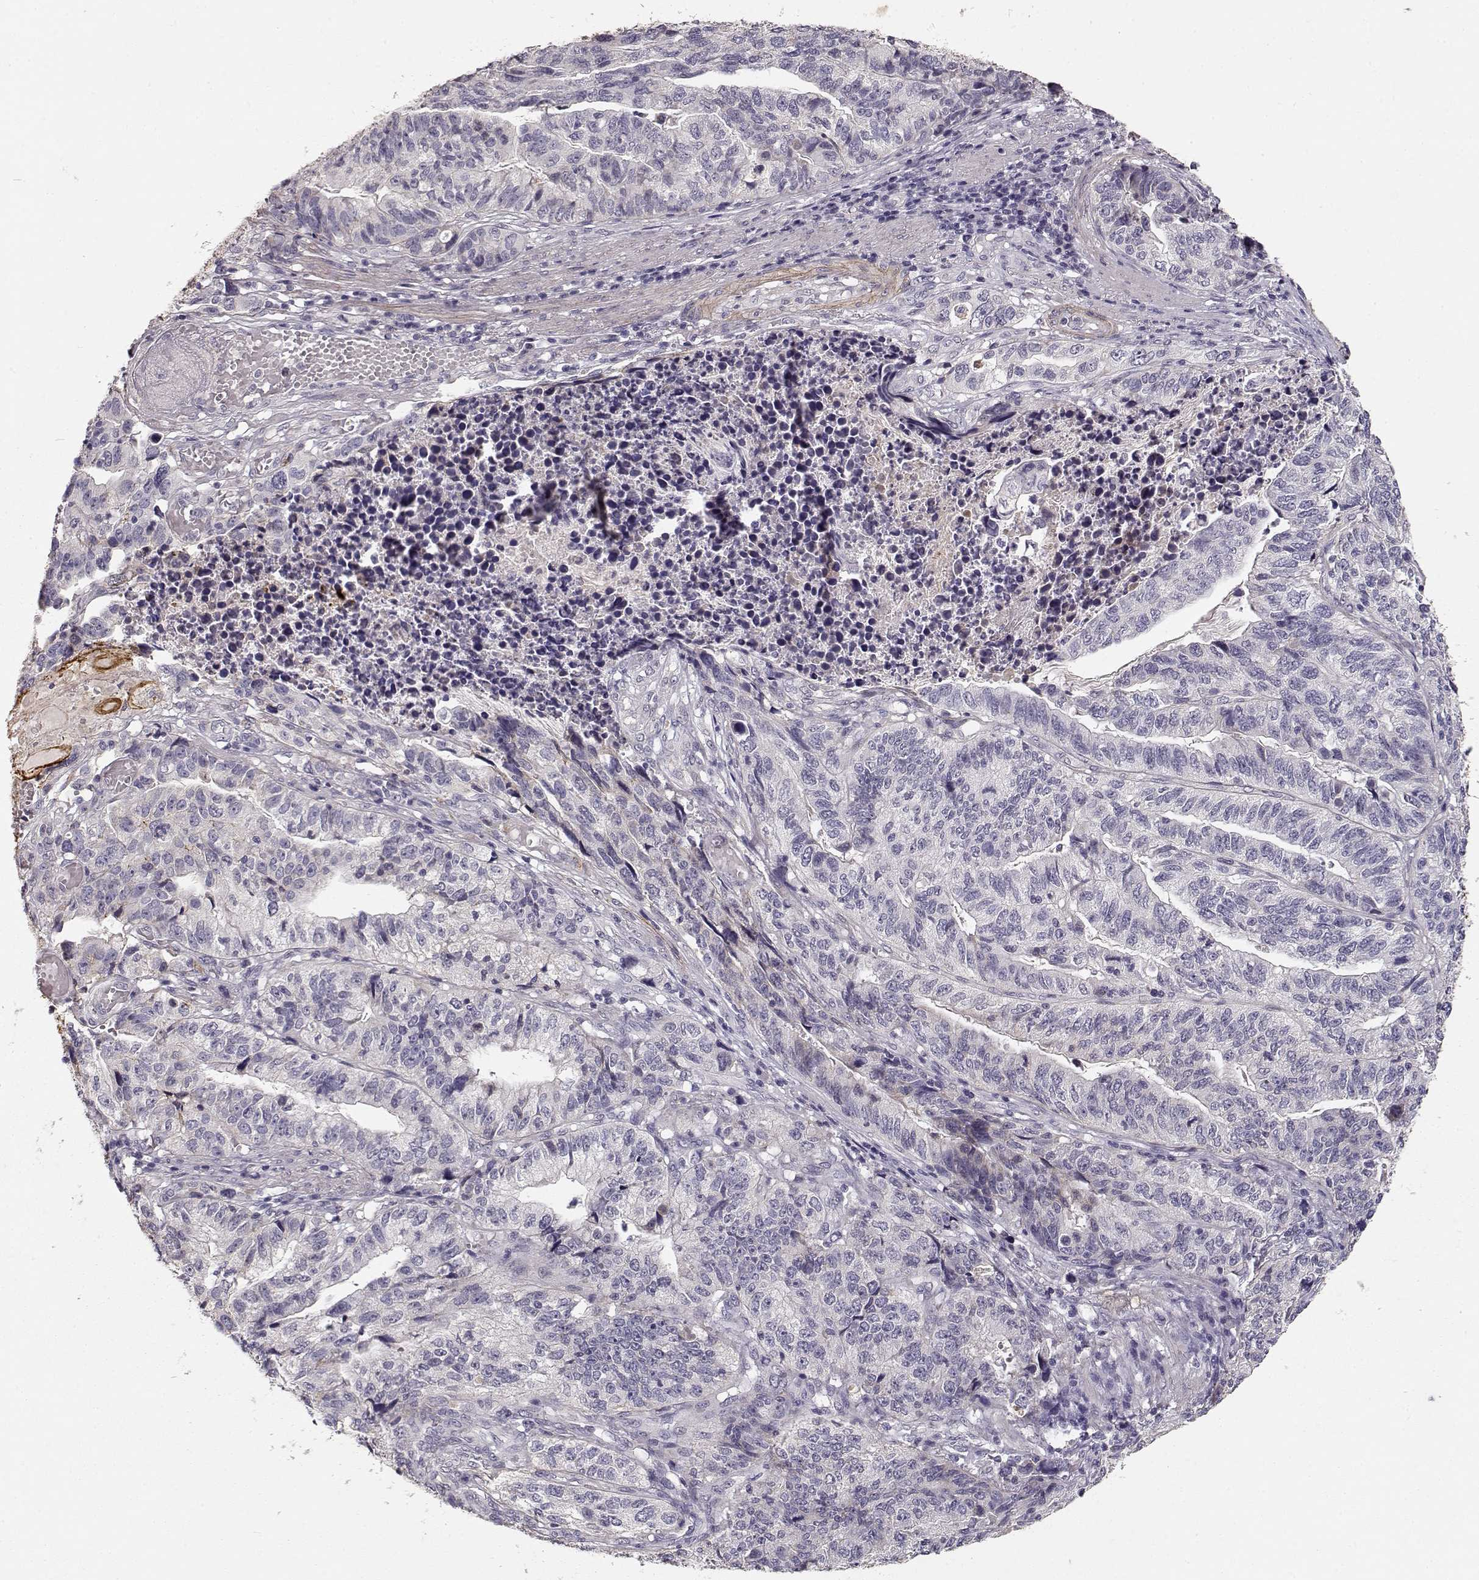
{"staining": {"intensity": "negative", "quantity": "none", "location": "none"}, "tissue": "stomach cancer", "cell_type": "Tumor cells", "image_type": "cancer", "snomed": [{"axis": "morphology", "description": "Adenocarcinoma, NOS"}, {"axis": "topography", "description": "Stomach, upper"}], "caption": "Immunohistochemistry (IHC) of human stomach cancer reveals no positivity in tumor cells. Nuclei are stained in blue.", "gene": "LAMA5", "patient": {"sex": "female", "age": 67}}